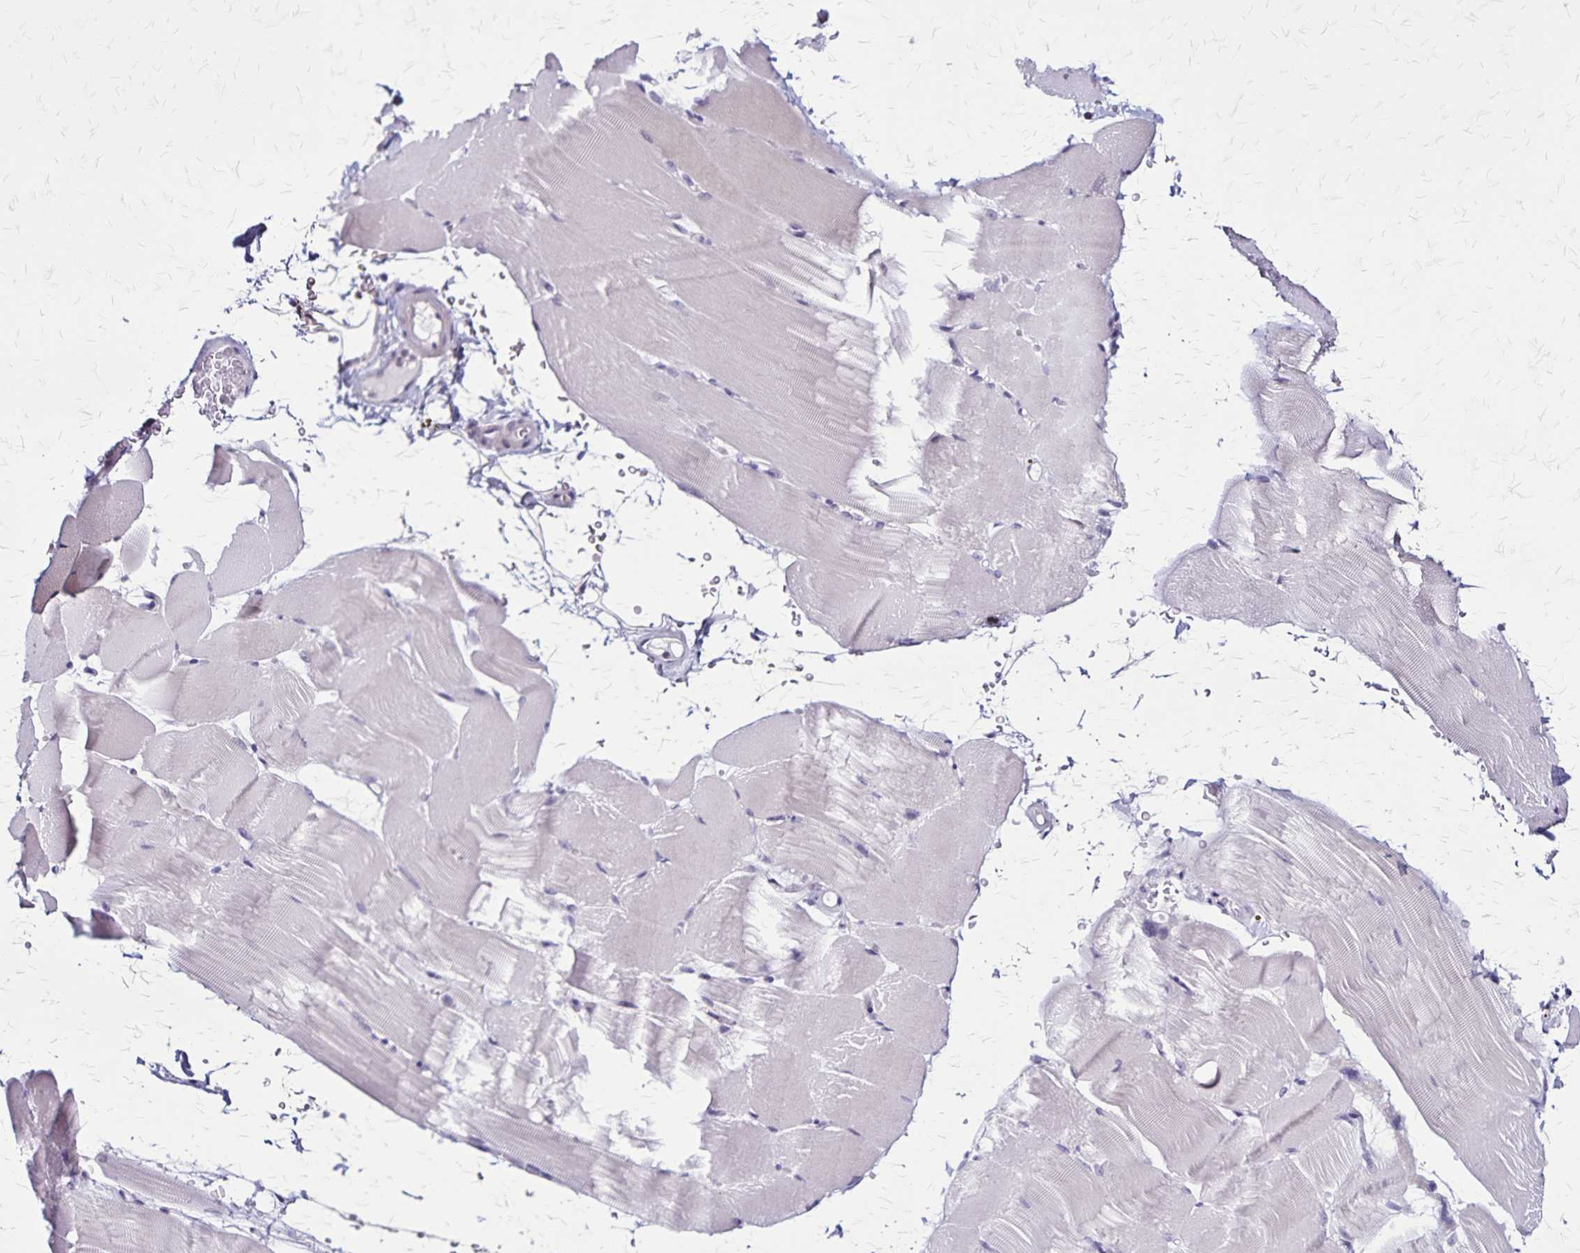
{"staining": {"intensity": "negative", "quantity": "none", "location": "none"}, "tissue": "skeletal muscle", "cell_type": "Myocytes", "image_type": "normal", "snomed": [{"axis": "morphology", "description": "Normal tissue, NOS"}, {"axis": "topography", "description": "Skeletal muscle"}], "caption": "Immunohistochemistry (IHC) of unremarkable human skeletal muscle displays no staining in myocytes.", "gene": "PLXNA4", "patient": {"sex": "female", "age": 37}}